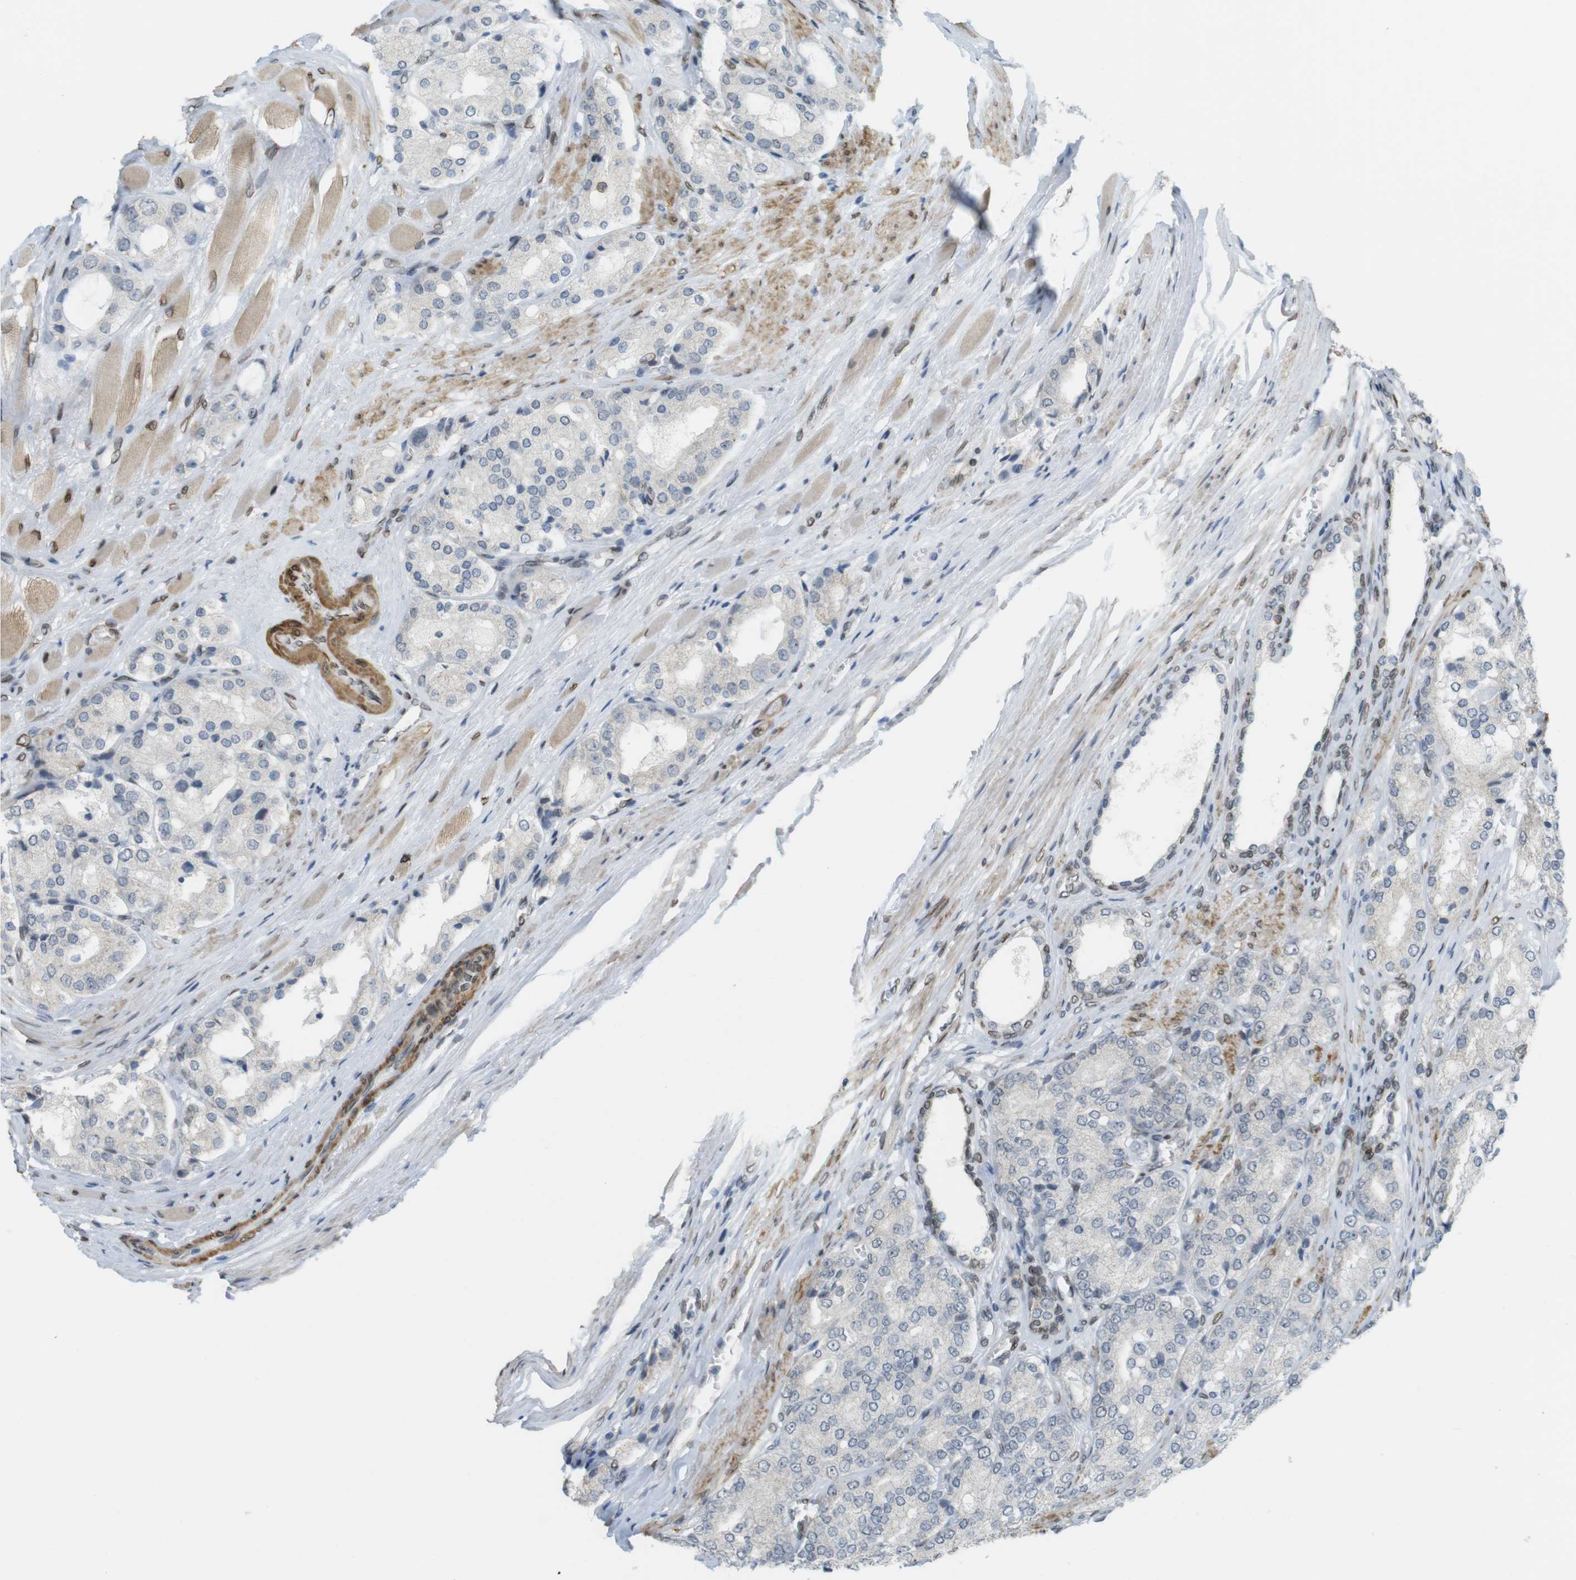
{"staining": {"intensity": "negative", "quantity": "none", "location": "none"}, "tissue": "prostate cancer", "cell_type": "Tumor cells", "image_type": "cancer", "snomed": [{"axis": "morphology", "description": "Adenocarcinoma, High grade"}, {"axis": "topography", "description": "Prostate"}], "caption": "Tumor cells are negative for protein expression in human prostate adenocarcinoma (high-grade).", "gene": "ARL6IP6", "patient": {"sex": "male", "age": 65}}